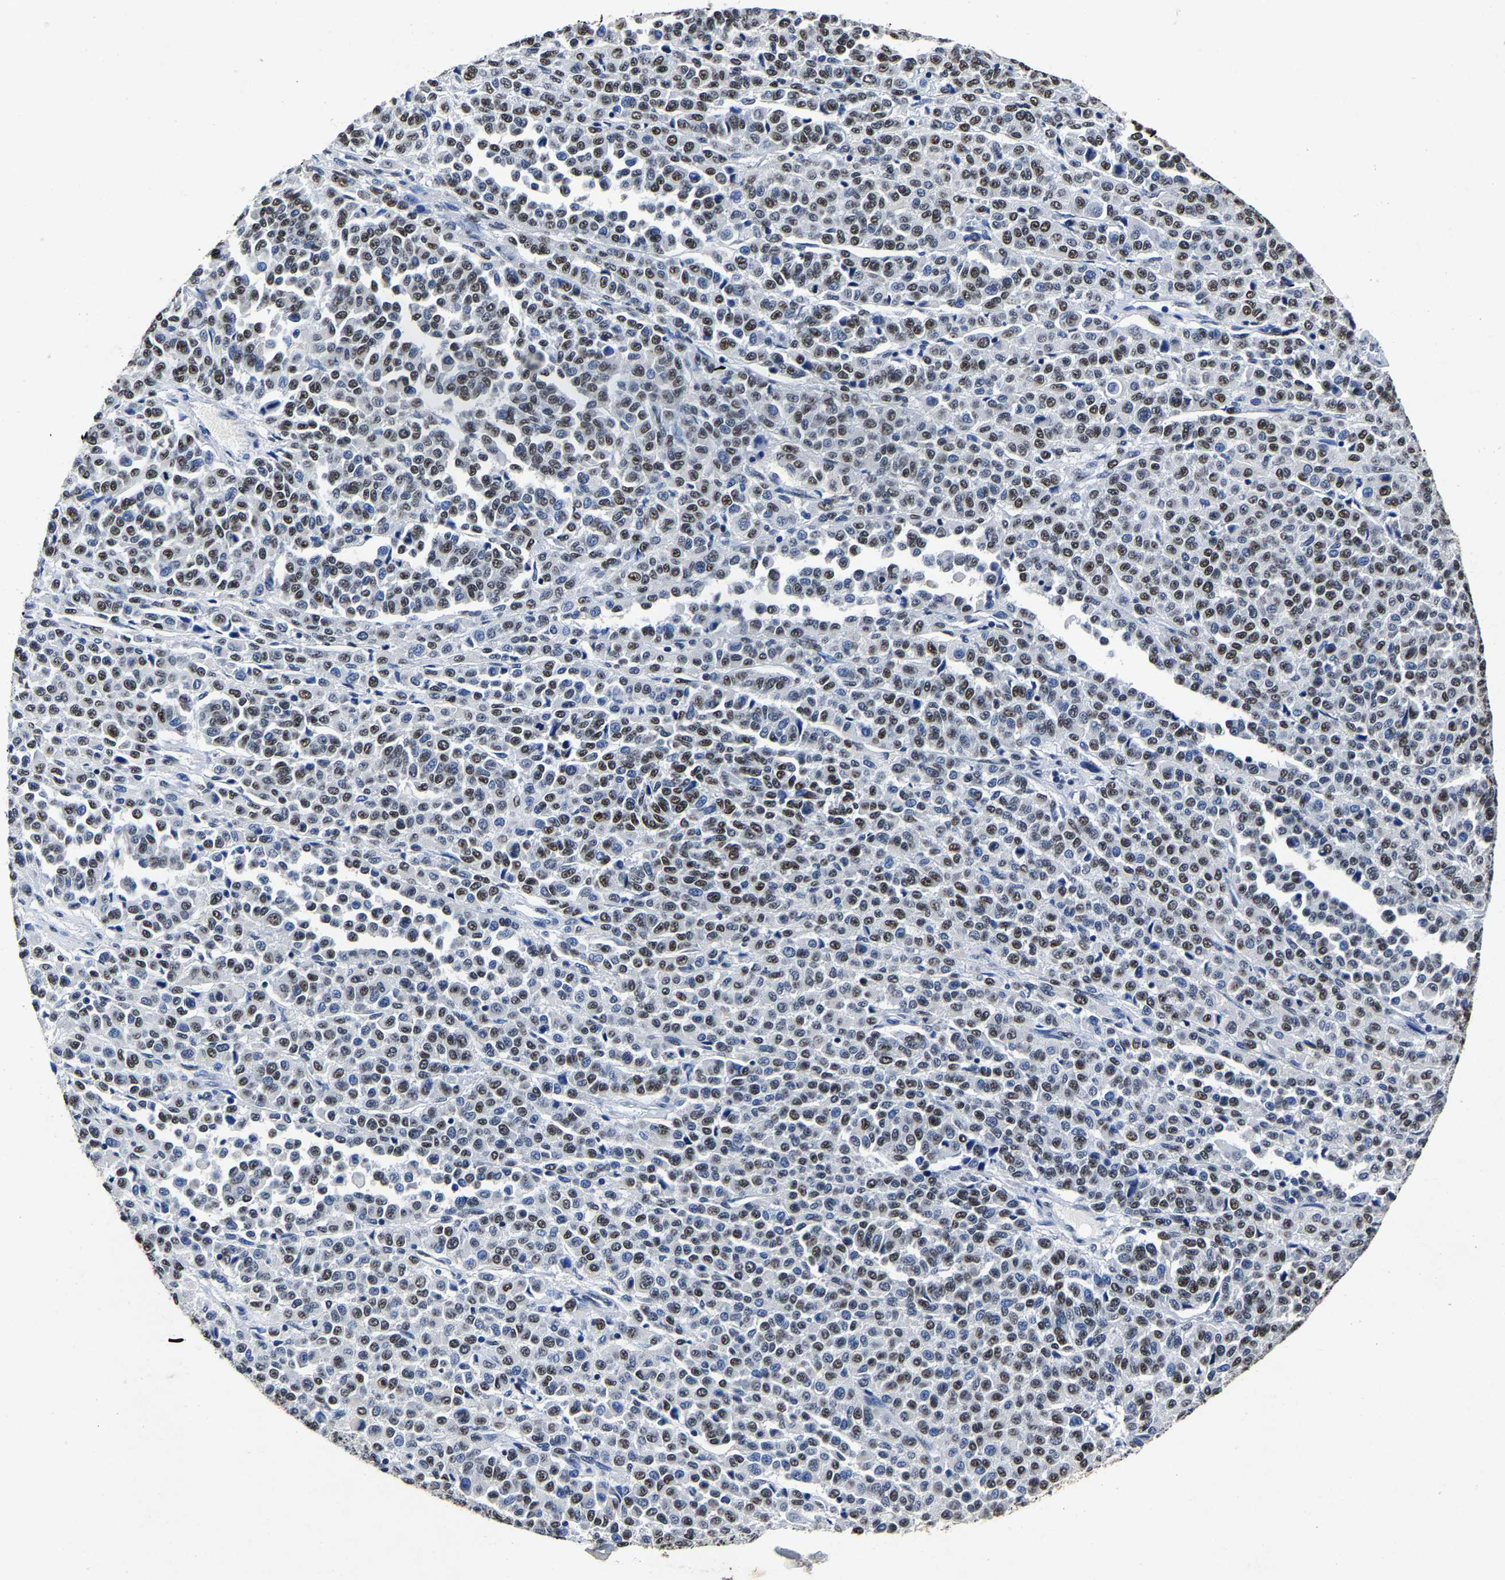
{"staining": {"intensity": "moderate", "quantity": "25%-75%", "location": "nuclear"}, "tissue": "melanoma", "cell_type": "Tumor cells", "image_type": "cancer", "snomed": [{"axis": "morphology", "description": "Malignant melanoma, Metastatic site"}, {"axis": "topography", "description": "Pancreas"}], "caption": "IHC image of neoplastic tissue: melanoma stained using immunohistochemistry (IHC) shows medium levels of moderate protein expression localized specifically in the nuclear of tumor cells, appearing as a nuclear brown color.", "gene": "RBM45", "patient": {"sex": "female", "age": 30}}